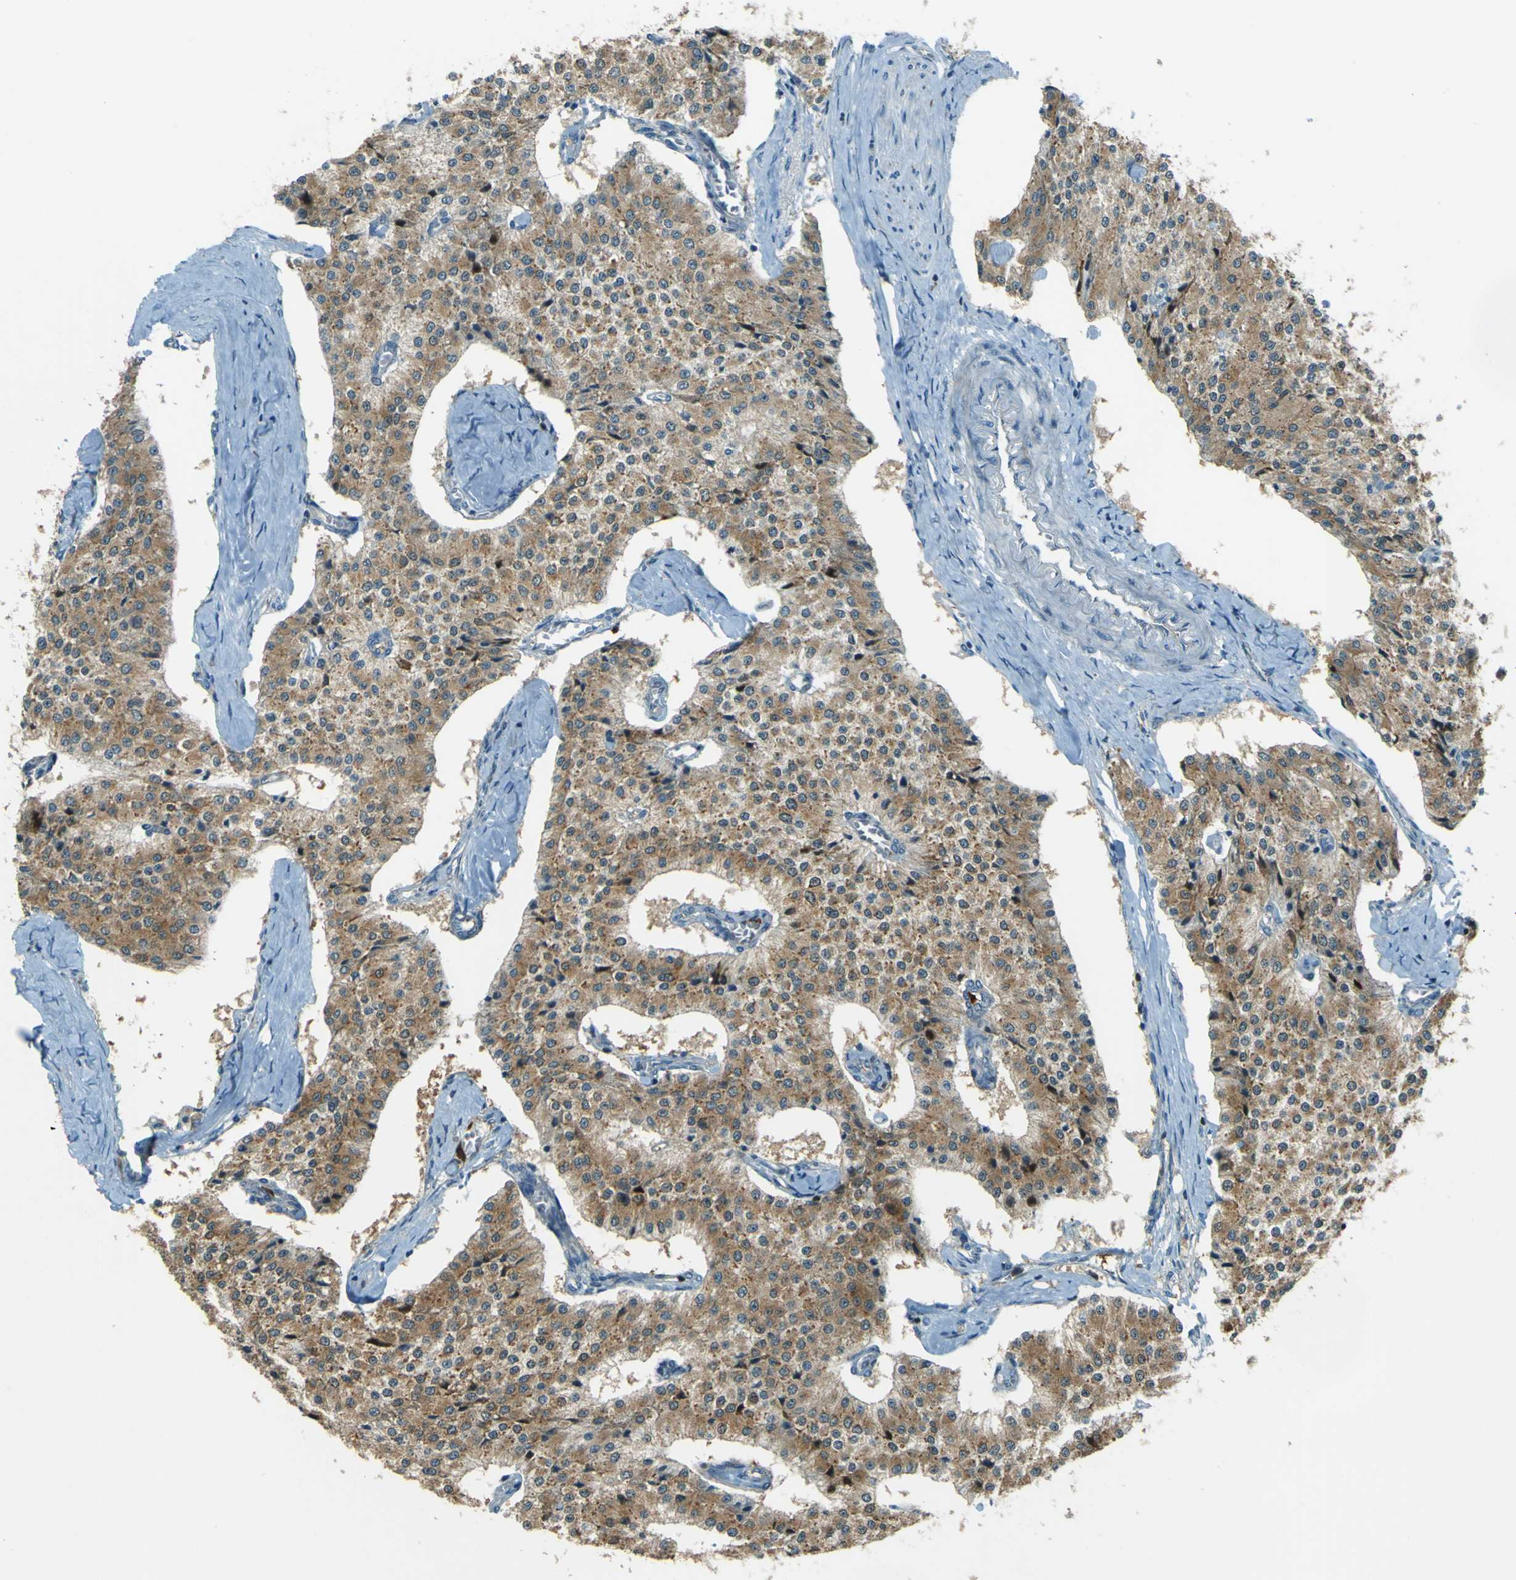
{"staining": {"intensity": "moderate", "quantity": "25%-75%", "location": "cytoplasmic/membranous"}, "tissue": "carcinoid", "cell_type": "Tumor cells", "image_type": "cancer", "snomed": [{"axis": "morphology", "description": "Carcinoid, malignant, NOS"}, {"axis": "topography", "description": "Colon"}], "caption": "The micrograph demonstrates immunohistochemical staining of malignant carcinoid. There is moderate cytoplasmic/membranous positivity is appreciated in about 25%-75% of tumor cells.", "gene": "LPCAT1", "patient": {"sex": "female", "age": 52}}